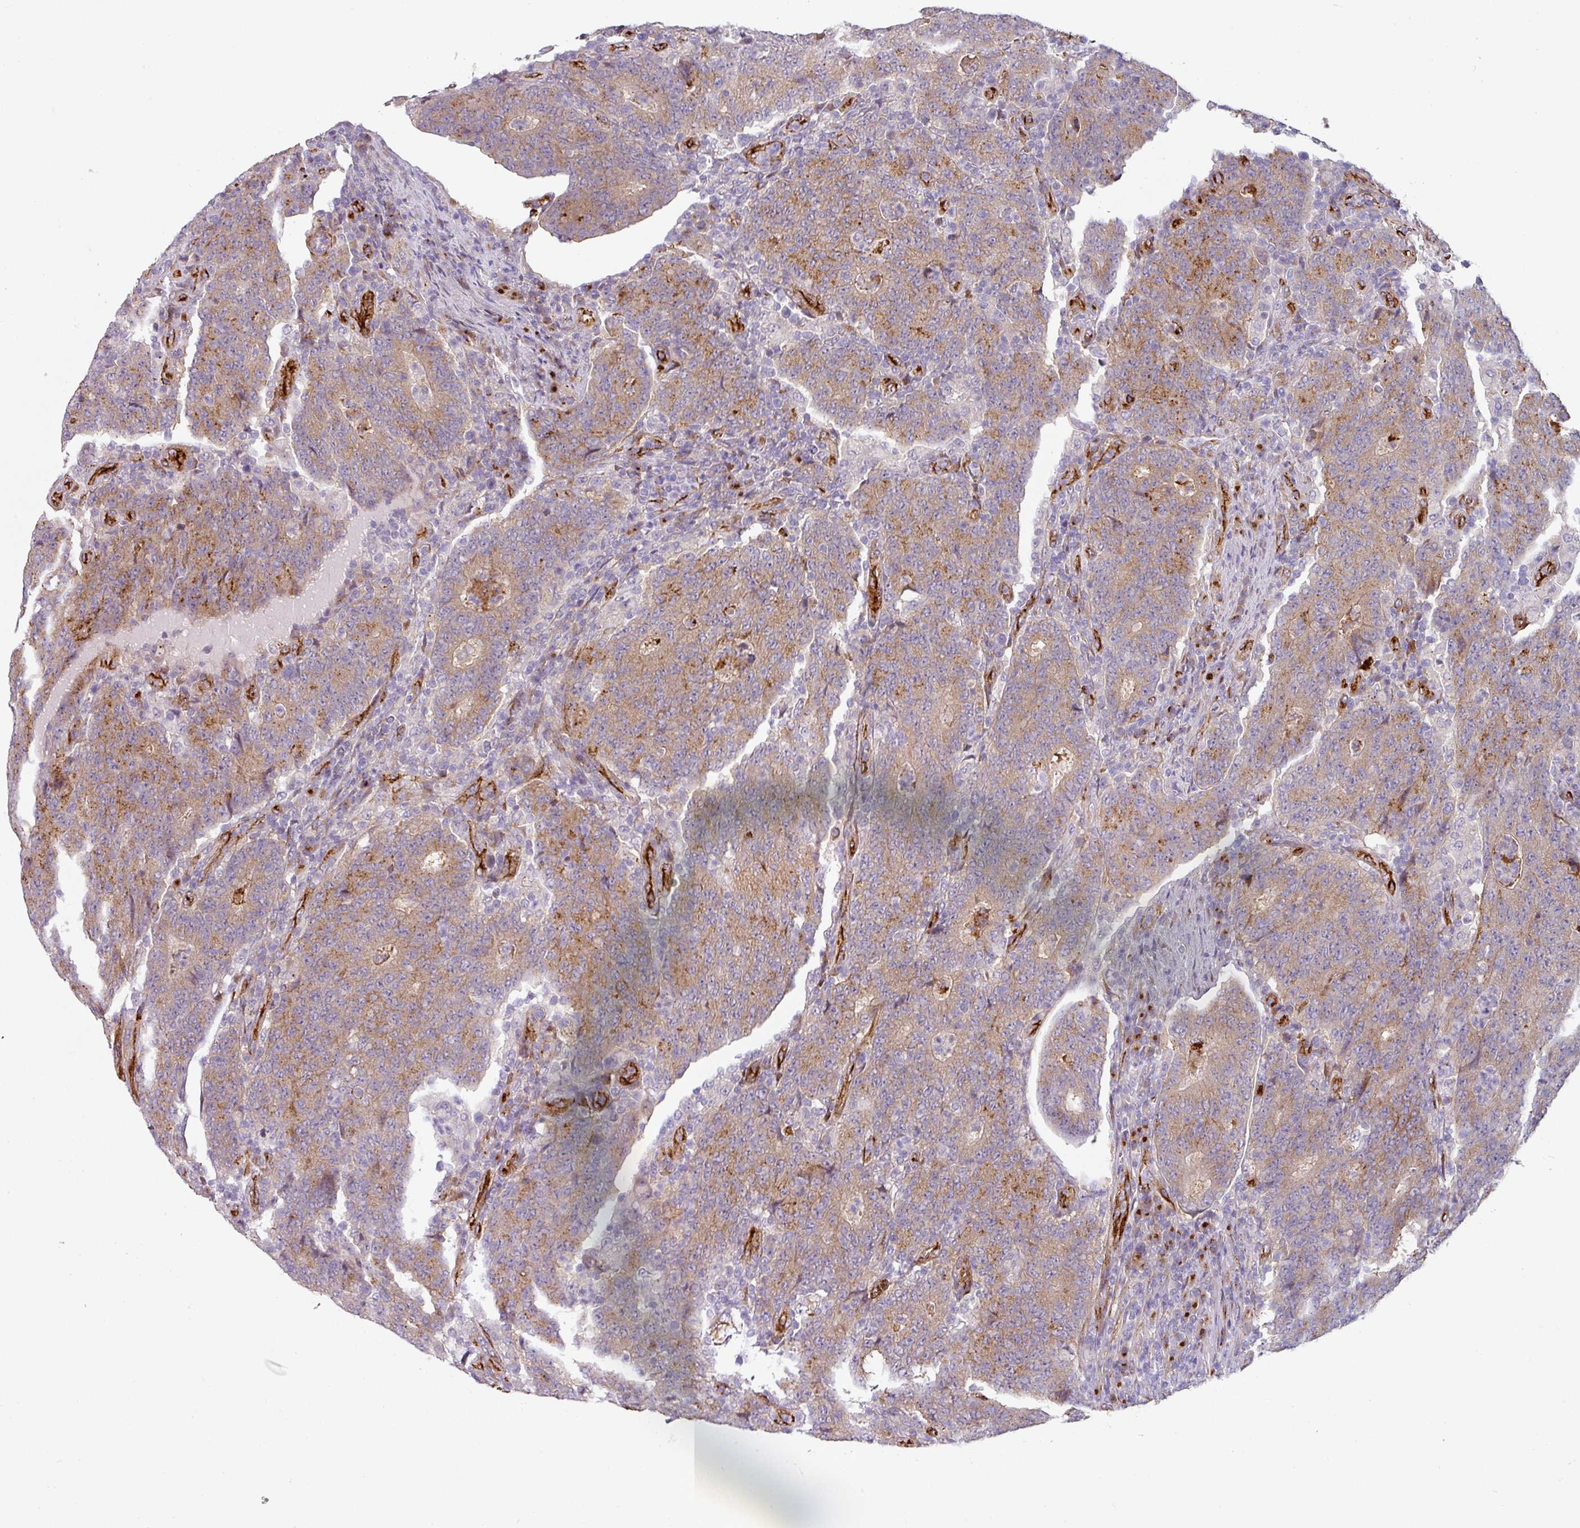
{"staining": {"intensity": "moderate", "quantity": ">75%", "location": "cytoplasmic/membranous"}, "tissue": "colorectal cancer", "cell_type": "Tumor cells", "image_type": "cancer", "snomed": [{"axis": "morphology", "description": "Adenocarcinoma, NOS"}, {"axis": "topography", "description": "Colon"}], "caption": "Colorectal cancer stained for a protein (brown) exhibits moderate cytoplasmic/membranous positive expression in approximately >75% of tumor cells.", "gene": "PRODH2", "patient": {"sex": "female", "age": 75}}